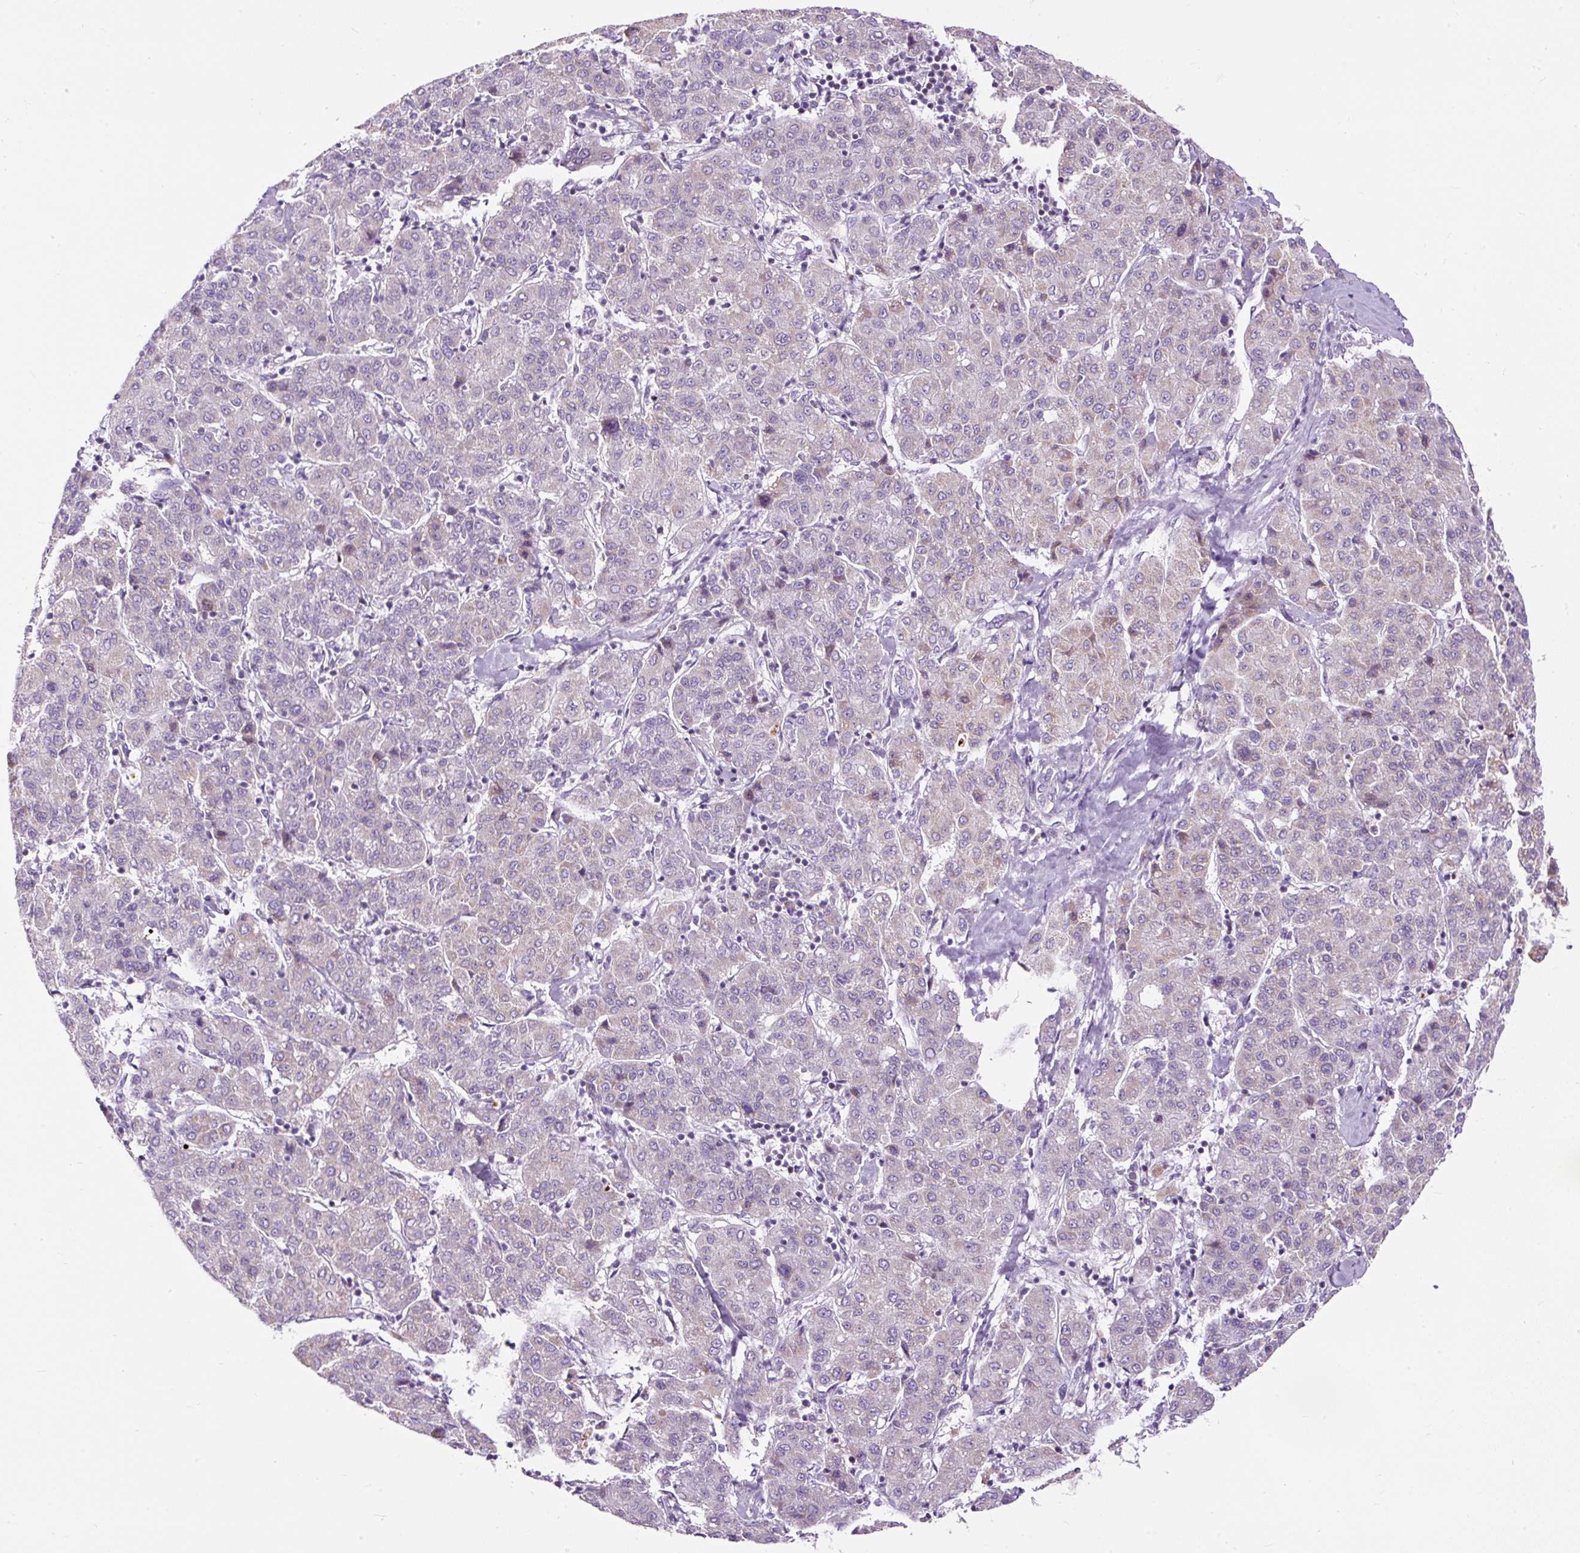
{"staining": {"intensity": "weak", "quantity": "<25%", "location": "cytoplasmic/membranous"}, "tissue": "liver cancer", "cell_type": "Tumor cells", "image_type": "cancer", "snomed": [{"axis": "morphology", "description": "Carcinoma, Hepatocellular, NOS"}, {"axis": "topography", "description": "Liver"}], "caption": "A photomicrograph of liver hepatocellular carcinoma stained for a protein shows no brown staining in tumor cells.", "gene": "FMC1", "patient": {"sex": "male", "age": 65}}